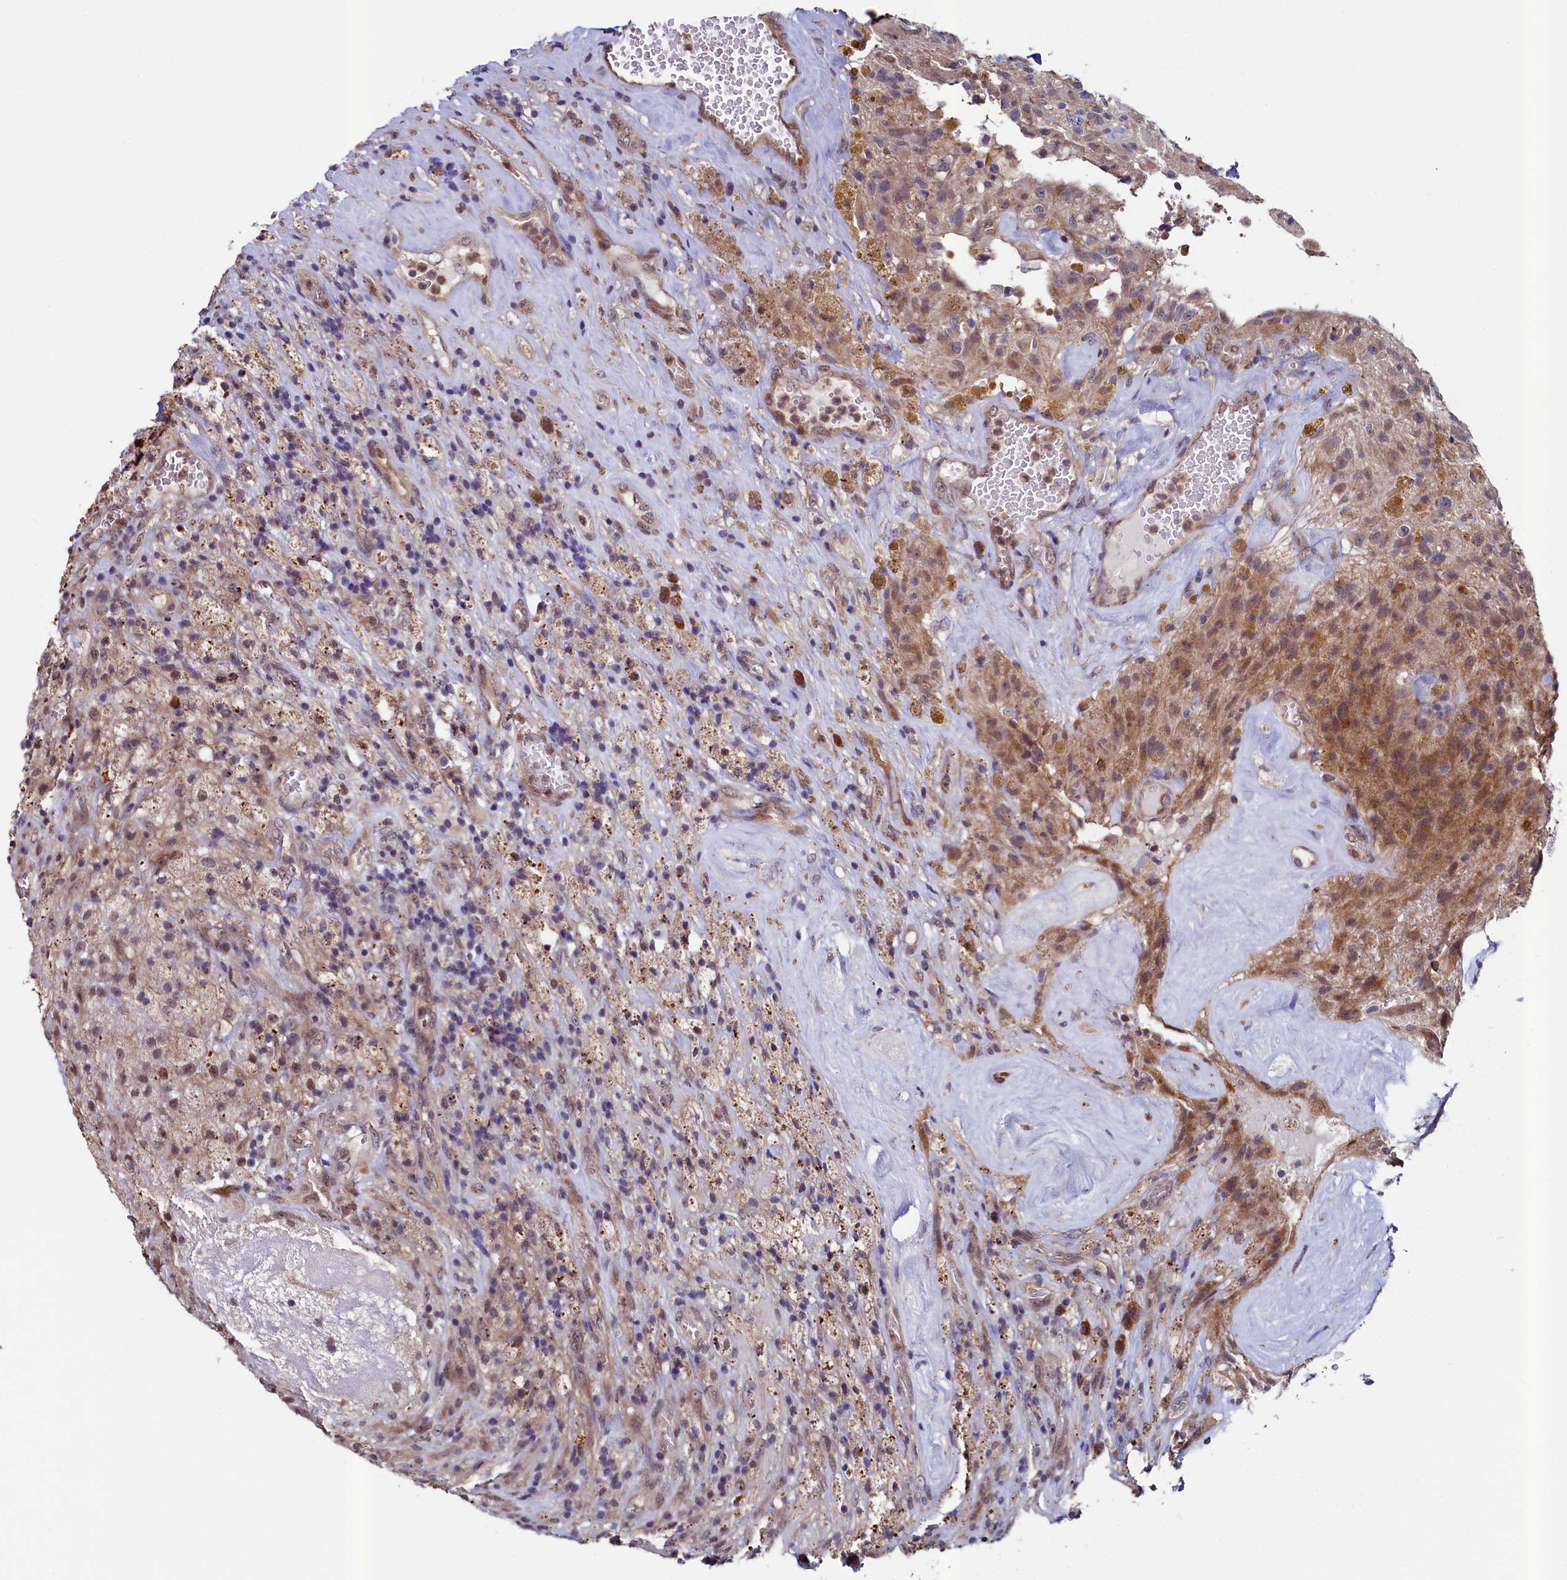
{"staining": {"intensity": "moderate", "quantity": "<25%", "location": "cytoplasmic/membranous"}, "tissue": "glioma", "cell_type": "Tumor cells", "image_type": "cancer", "snomed": [{"axis": "morphology", "description": "Glioma, malignant, High grade"}, {"axis": "topography", "description": "Brain"}], "caption": "Immunohistochemistry image of neoplastic tissue: high-grade glioma (malignant) stained using IHC reveals low levels of moderate protein expression localized specifically in the cytoplasmic/membranous of tumor cells, appearing as a cytoplasmic/membranous brown color.", "gene": "LEO1", "patient": {"sex": "male", "age": 69}}